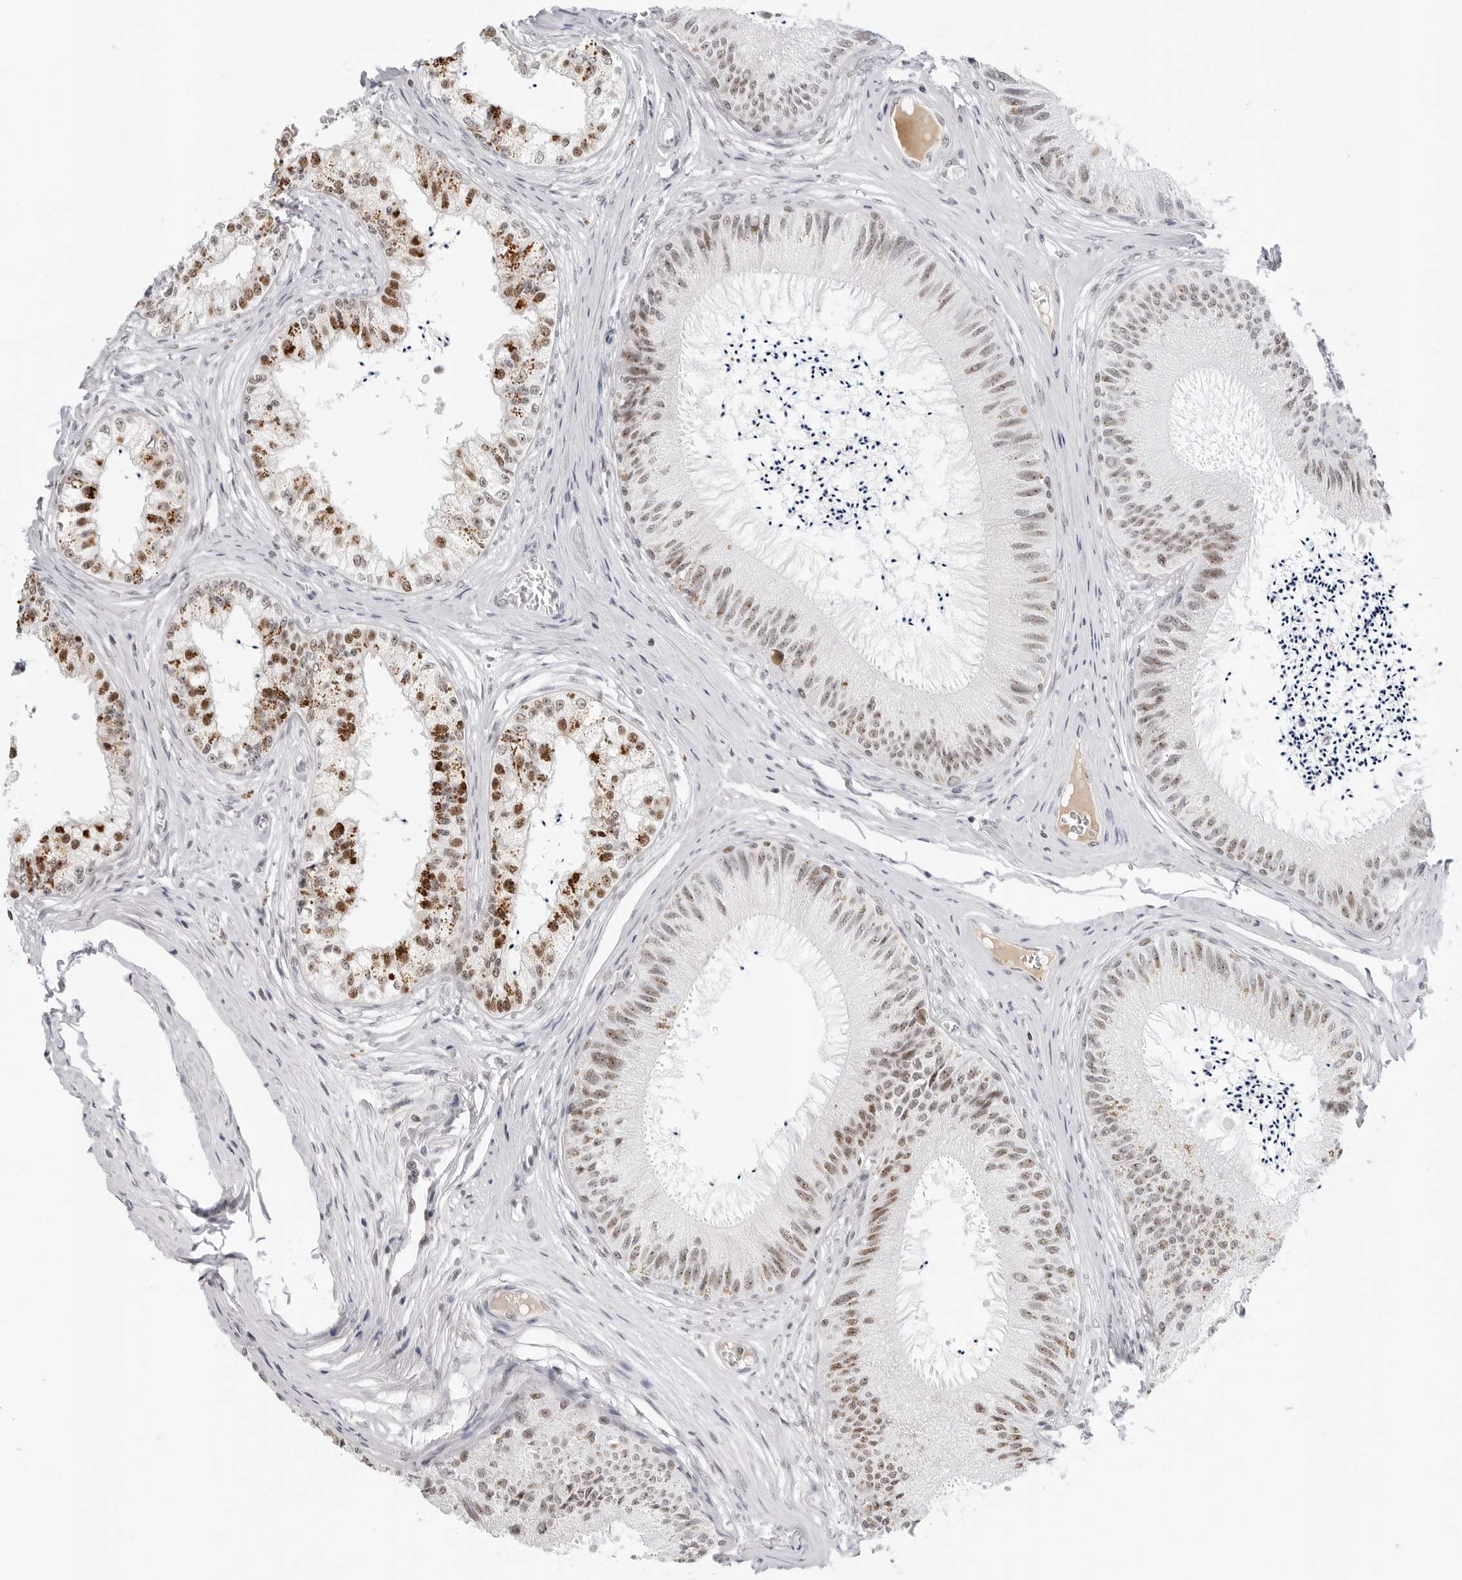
{"staining": {"intensity": "moderate", "quantity": "25%-75%", "location": "cytoplasmic/membranous,nuclear"}, "tissue": "epididymis", "cell_type": "Glandular cells", "image_type": "normal", "snomed": [{"axis": "morphology", "description": "Normal tissue, NOS"}, {"axis": "topography", "description": "Epididymis"}], "caption": "Moderate cytoplasmic/membranous,nuclear positivity for a protein is appreciated in approximately 25%-75% of glandular cells of normal epididymis using immunohistochemistry (IHC).", "gene": "WRAP53", "patient": {"sex": "male", "age": 79}}